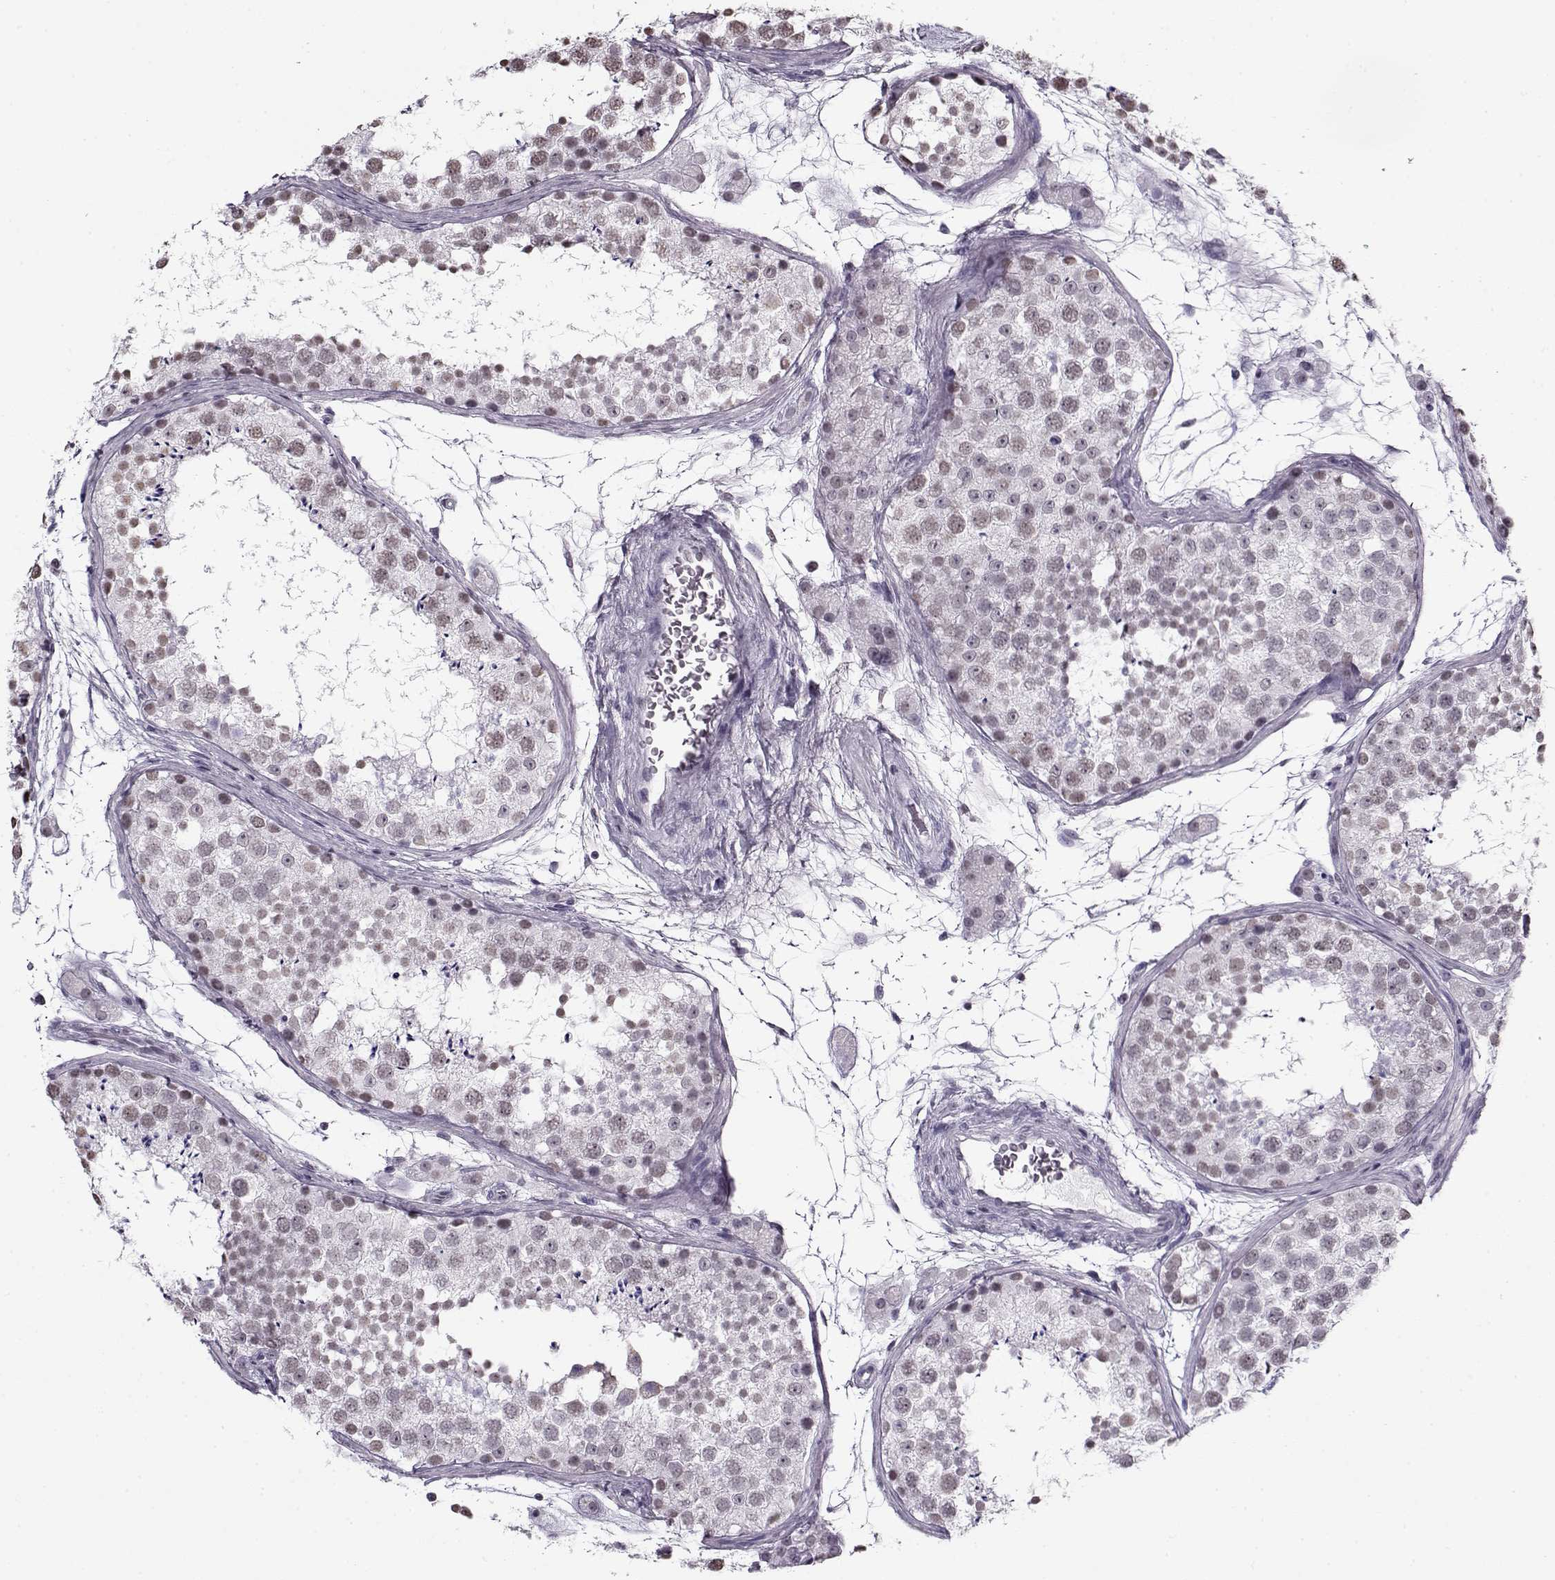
{"staining": {"intensity": "weak", "quantity": "25%-75%", "location": "nuclear"}, "tissue": "testis", "cell_type": "Cells in seminiferous ducts", "image_type": "normal", "snomed": [{"axis": "morphology", "description": "Normal tissue, NOS"}, {"axis": "topography", "description": "Testis"}], "caption": "Testis stained with IHC shows weak nuclear expression in approximately 25%-75% of cells in seminiferous ducts.", "gene": "PRMT8", "patient": {"sex": "male", "age": 41}}